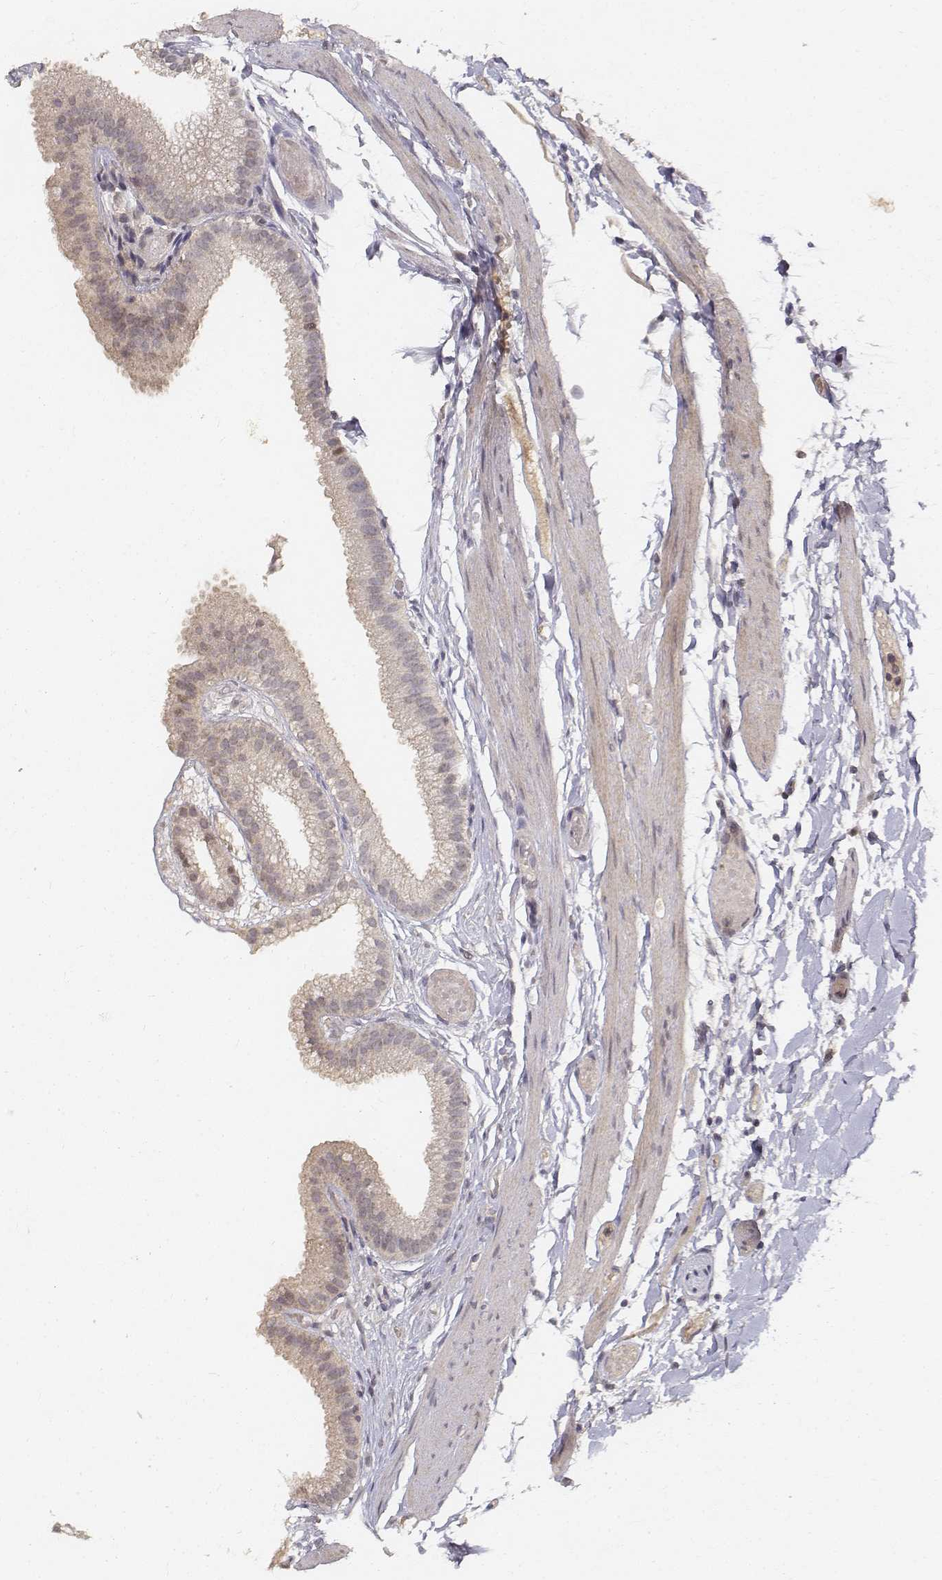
{"staining": {"intensity": "weak", "quantity": ">75%", "location": "cytoplasmic/membranous"}, "tissue": "gallbladder", "cell_type": "Glandular cells", "image_type": "normal", "snomed": [{"axis": "morphology", "description": "Normal tissue, NOS"}, {"axis": "topography", "description": "Gallbladder"}], "caption": "Brown immunohistochemical staining in unremarkable gallbladder shows weak cytoplasmic/membranous expression in approximately >75% of glandular cells.", "gene": "FANCD2", "patient": {"sex": "female", "age": 45}}